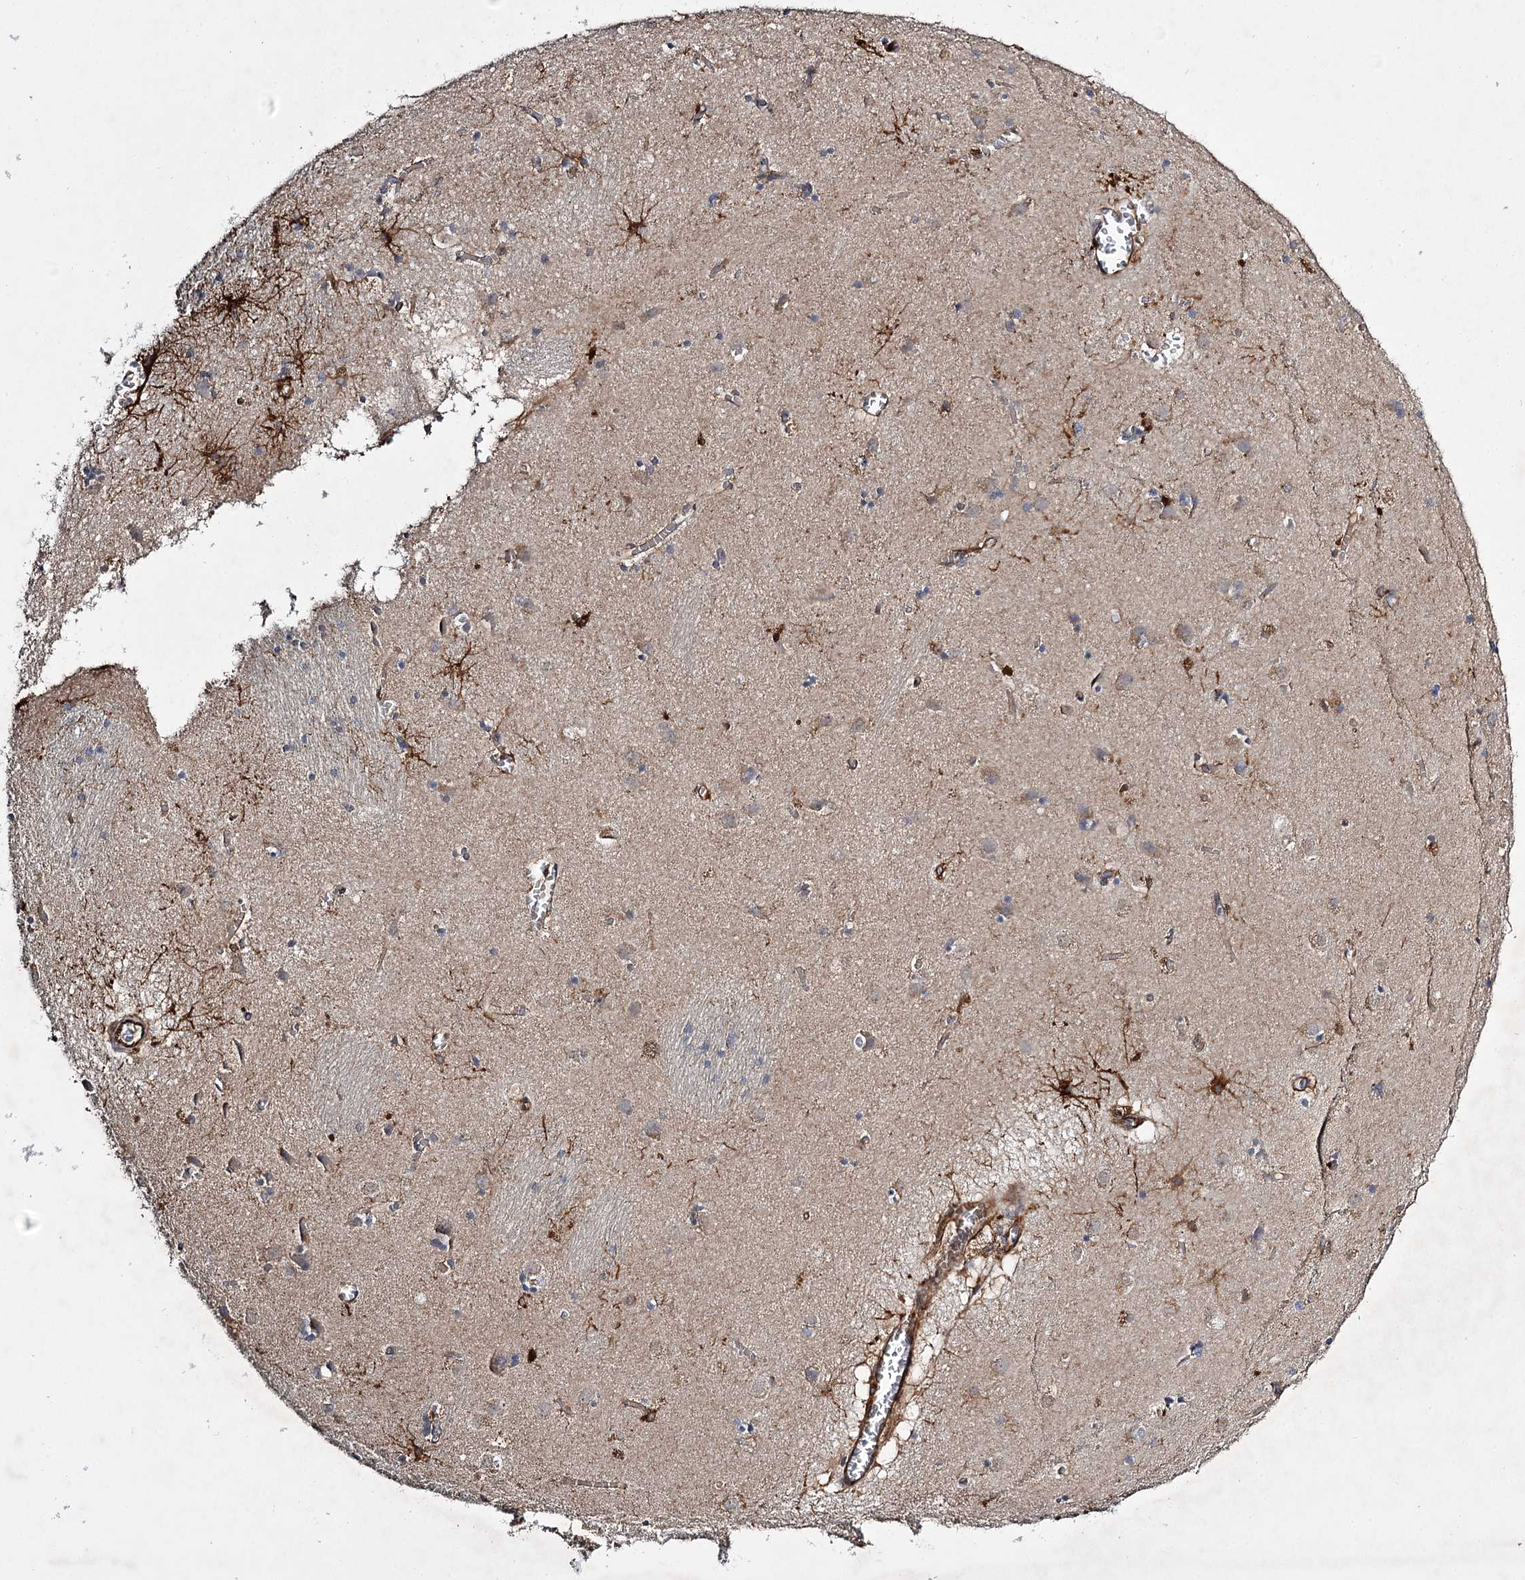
{"staining": {"intensity": "strong", "quantity": "<25%", "location": "cytoplasmic/membranous"}, "tissue": "caudate", "cell_type": "Glial cells", "image_type": "normal", "snomed": [{"axis": "morphology", "description": "Normal tissue, NOS"}, {"axis": "topography", "description": "Lateral ventricle wall"}], "caption": "An immunohistochemistry (IHC) image of unremarkable tissue is shown. Protein staining in brown shows strong cytoplasmic/membranous positivity in caudate within glial cells.", "gene": "DPEP2", "patient": {"sex": "male", "age": 70}}